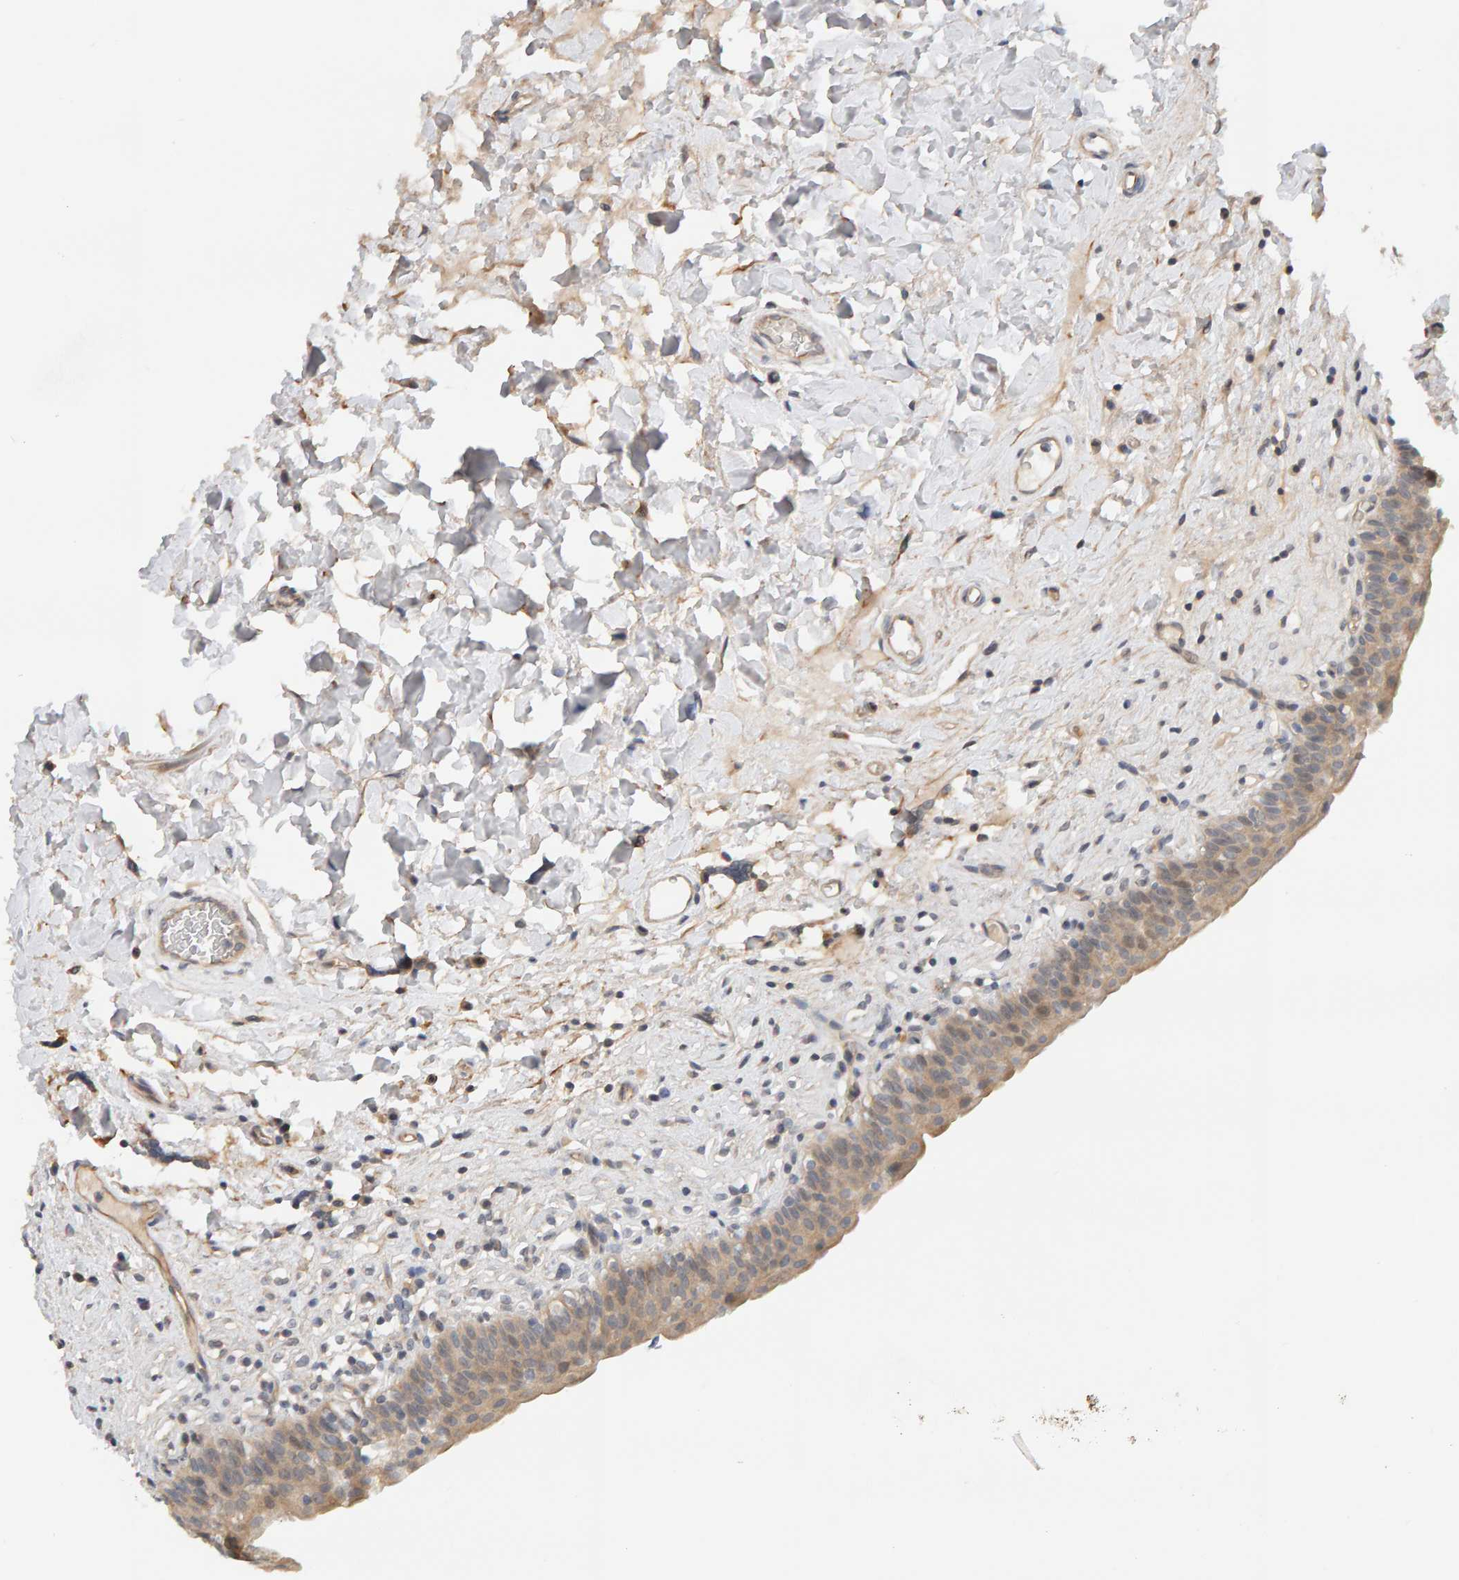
{"staining": {"intensity": "weak", "quantity": ">75%", "location": "cytoplasmic/membranous"}, "tissue": "urinary bladder", "cell_type": "Urothelial cells", "image_type": "normal", "snomed": [{"axis": "morphology", "description": "Normal tissue, NOS"}, {"axis": "topography", "description": "Urinary bladder"}], "caption": "Immunohistochemical staining of normal urinary bladder reveals low levels of weak cytoplasmic/membranous staining in about >75% of urothelial cells.", "gene": "PPP1R16A", "patient": {"sex": "male", "age": 83}}